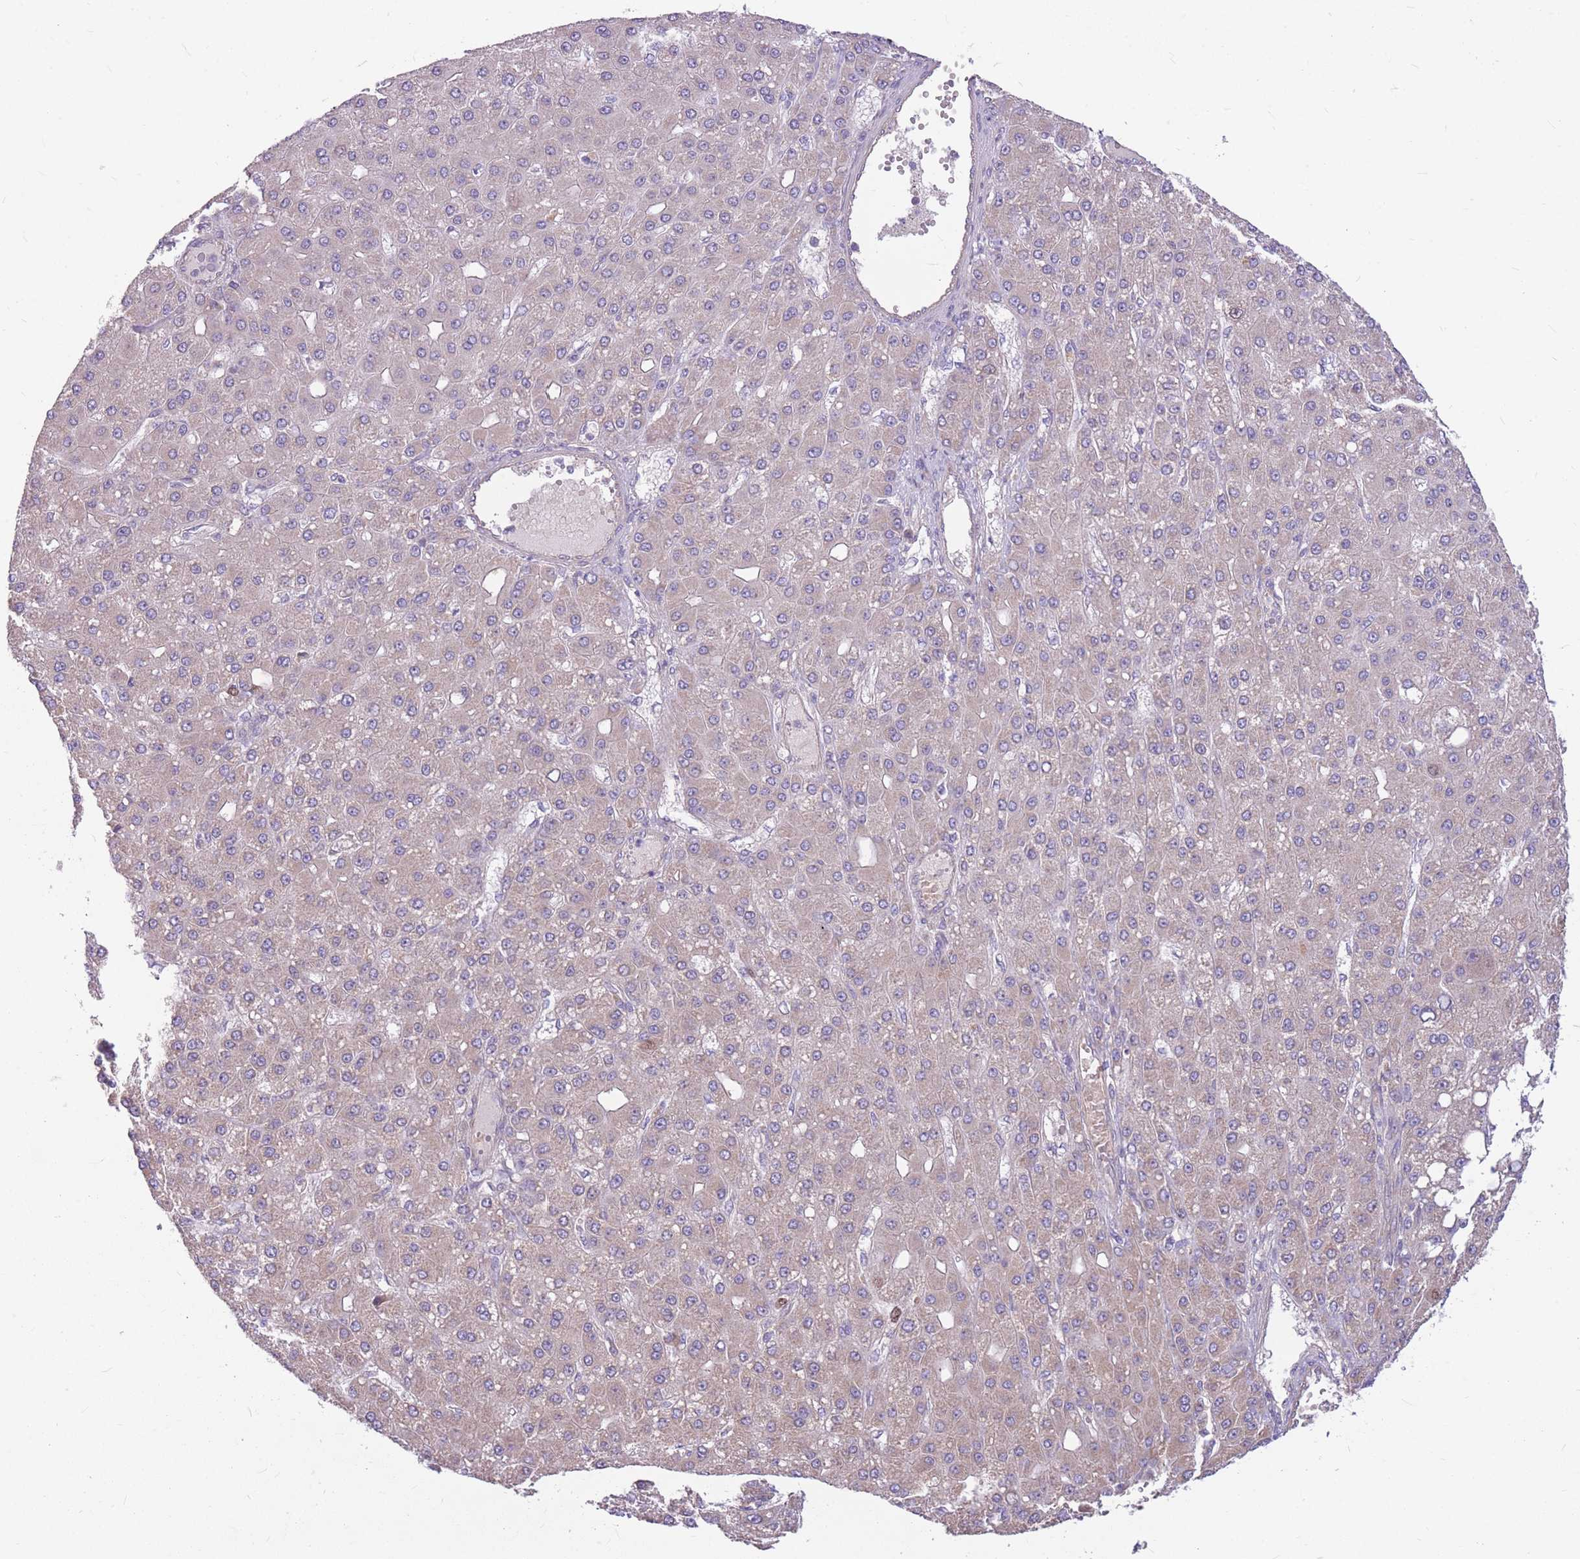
{"staining": {"intensity": "negative", "quantity": "none", "location": "none"}, "tissue": "liver cancer", "cell_type": "Tumor cells", "image_type": "cancer", "snomed": [{"axis": "morphology", "description": "Carcinoma, Hepatocellular, NOS"}, {"axis": "topography", "description": "Liver"}], "caption": "IHC histopathology image of human liver cancer stained for a protein (brown), which displays no positivity in tumor cells.", "gene": "GMNN", "patient": {"sex": "male", "age": 67}}